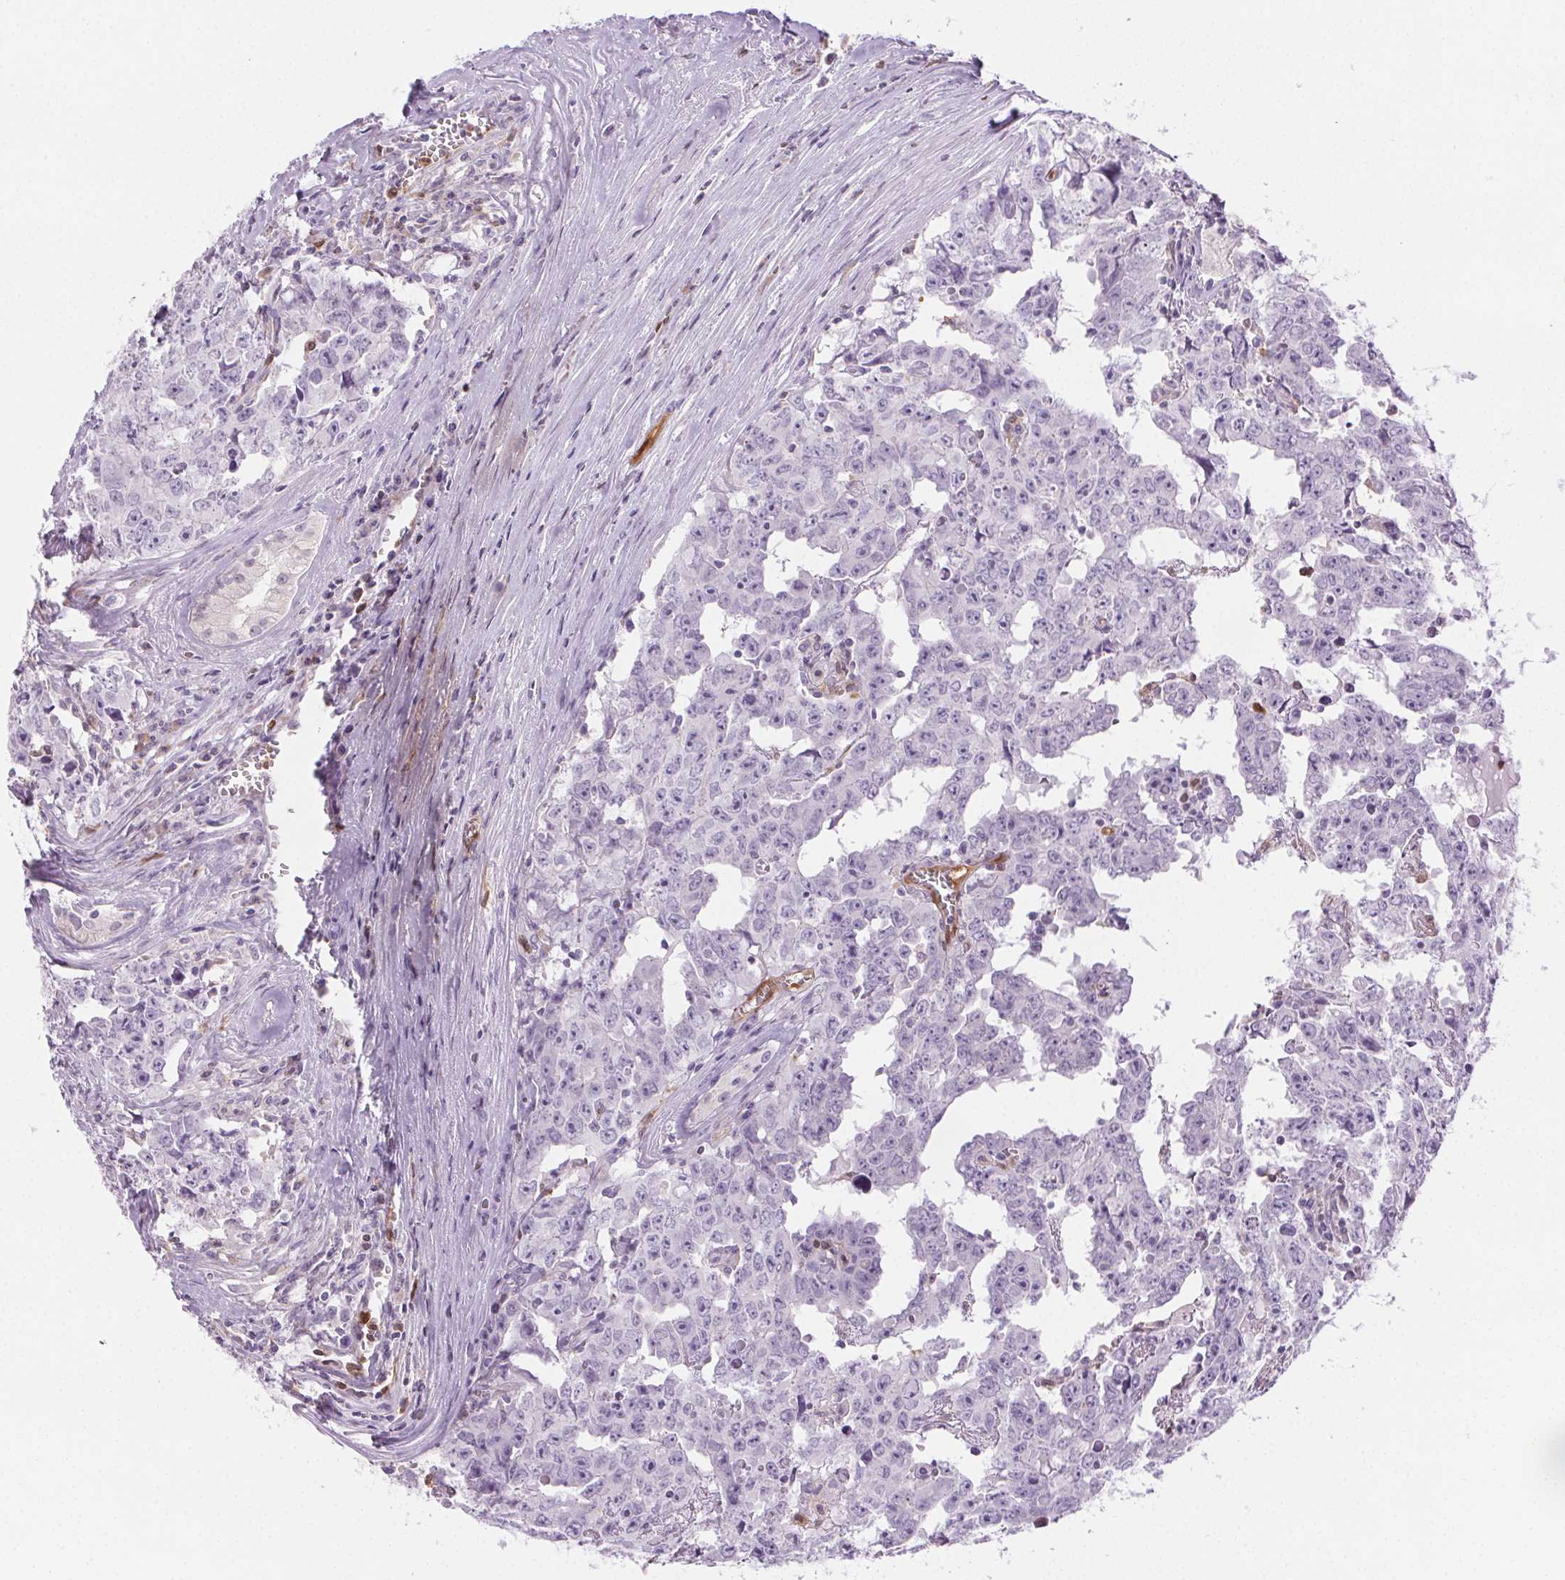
{"staining": {"intensity": "negative", "quantity": "none", "location": "none"}, "tissue": "testis cancer", "cell_type": "Tumor cells", "image_type": "cancer", "snomed": [{"axis": "morphology", "description": "Carcinoma, Embryonal, NOS"}, {"axis": "topography", "description": "Testis"}], "caption": "Tumor cells show no significant expression in testis cancer.", "gene": "TMEM45A", "patient": {"sex": "male", "age": 22}}